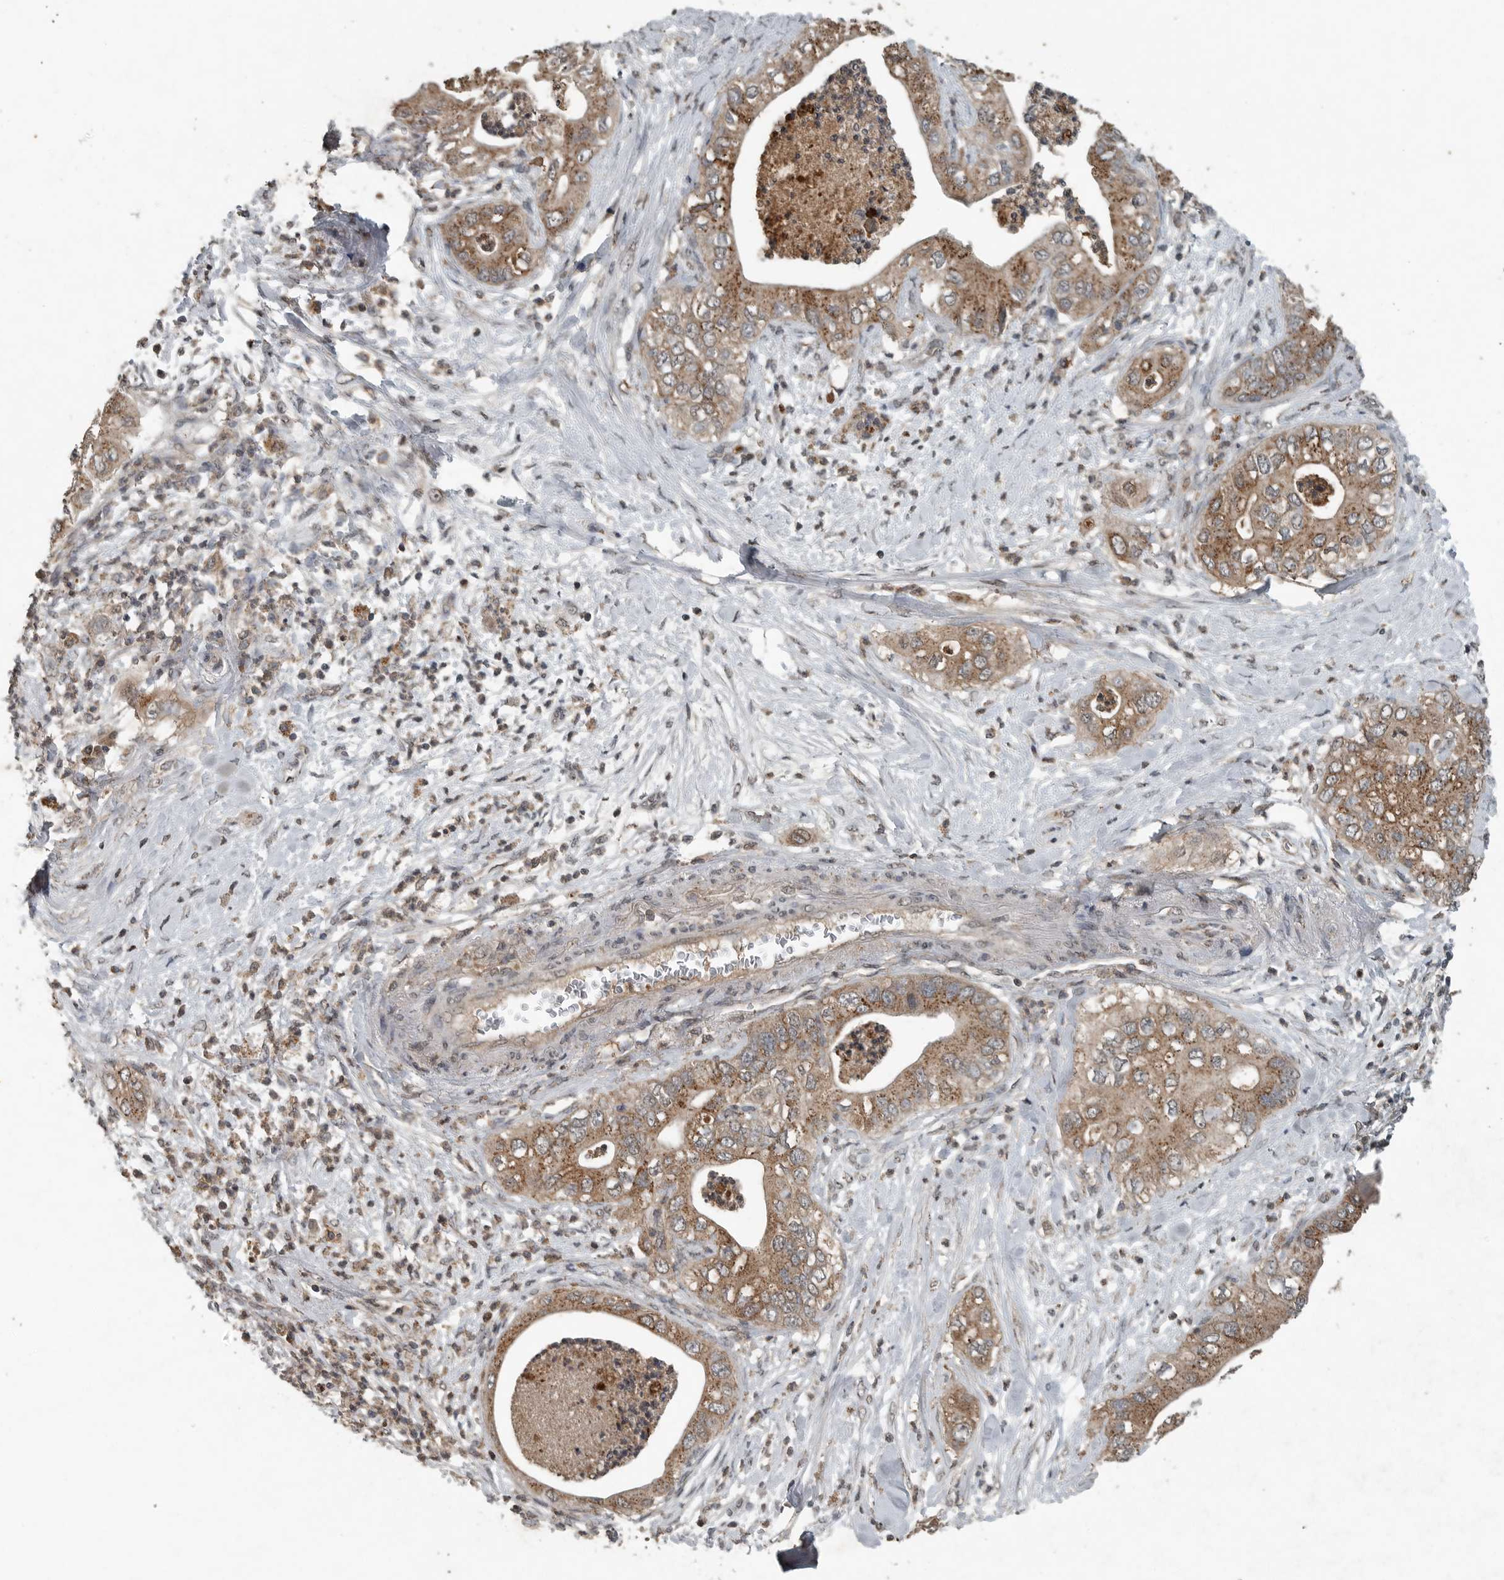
{"staining": {"intensity": "moderate", "quantity": ">75%", "location": "cytoplasmic/membranous"}, "tissue": "pancreatic cancer", "cell_type": "Tumor cells", "image_type": "cancer", "snomed": [{"axis": "morphology", "description": "Adenocarcinoma, NOS"}, {"axis": "topography", "description": "Pancreas"}], "caption": "An IHC micrograph of neoplastic tissue is shown. Protein staining in brown shows moderate cytoplasmic/membranous positivity in adenocarcinoma (pancreatic) within tumor cells.", "gene": "IL6ST", "patient": {"sex": "female", "age": 78}}